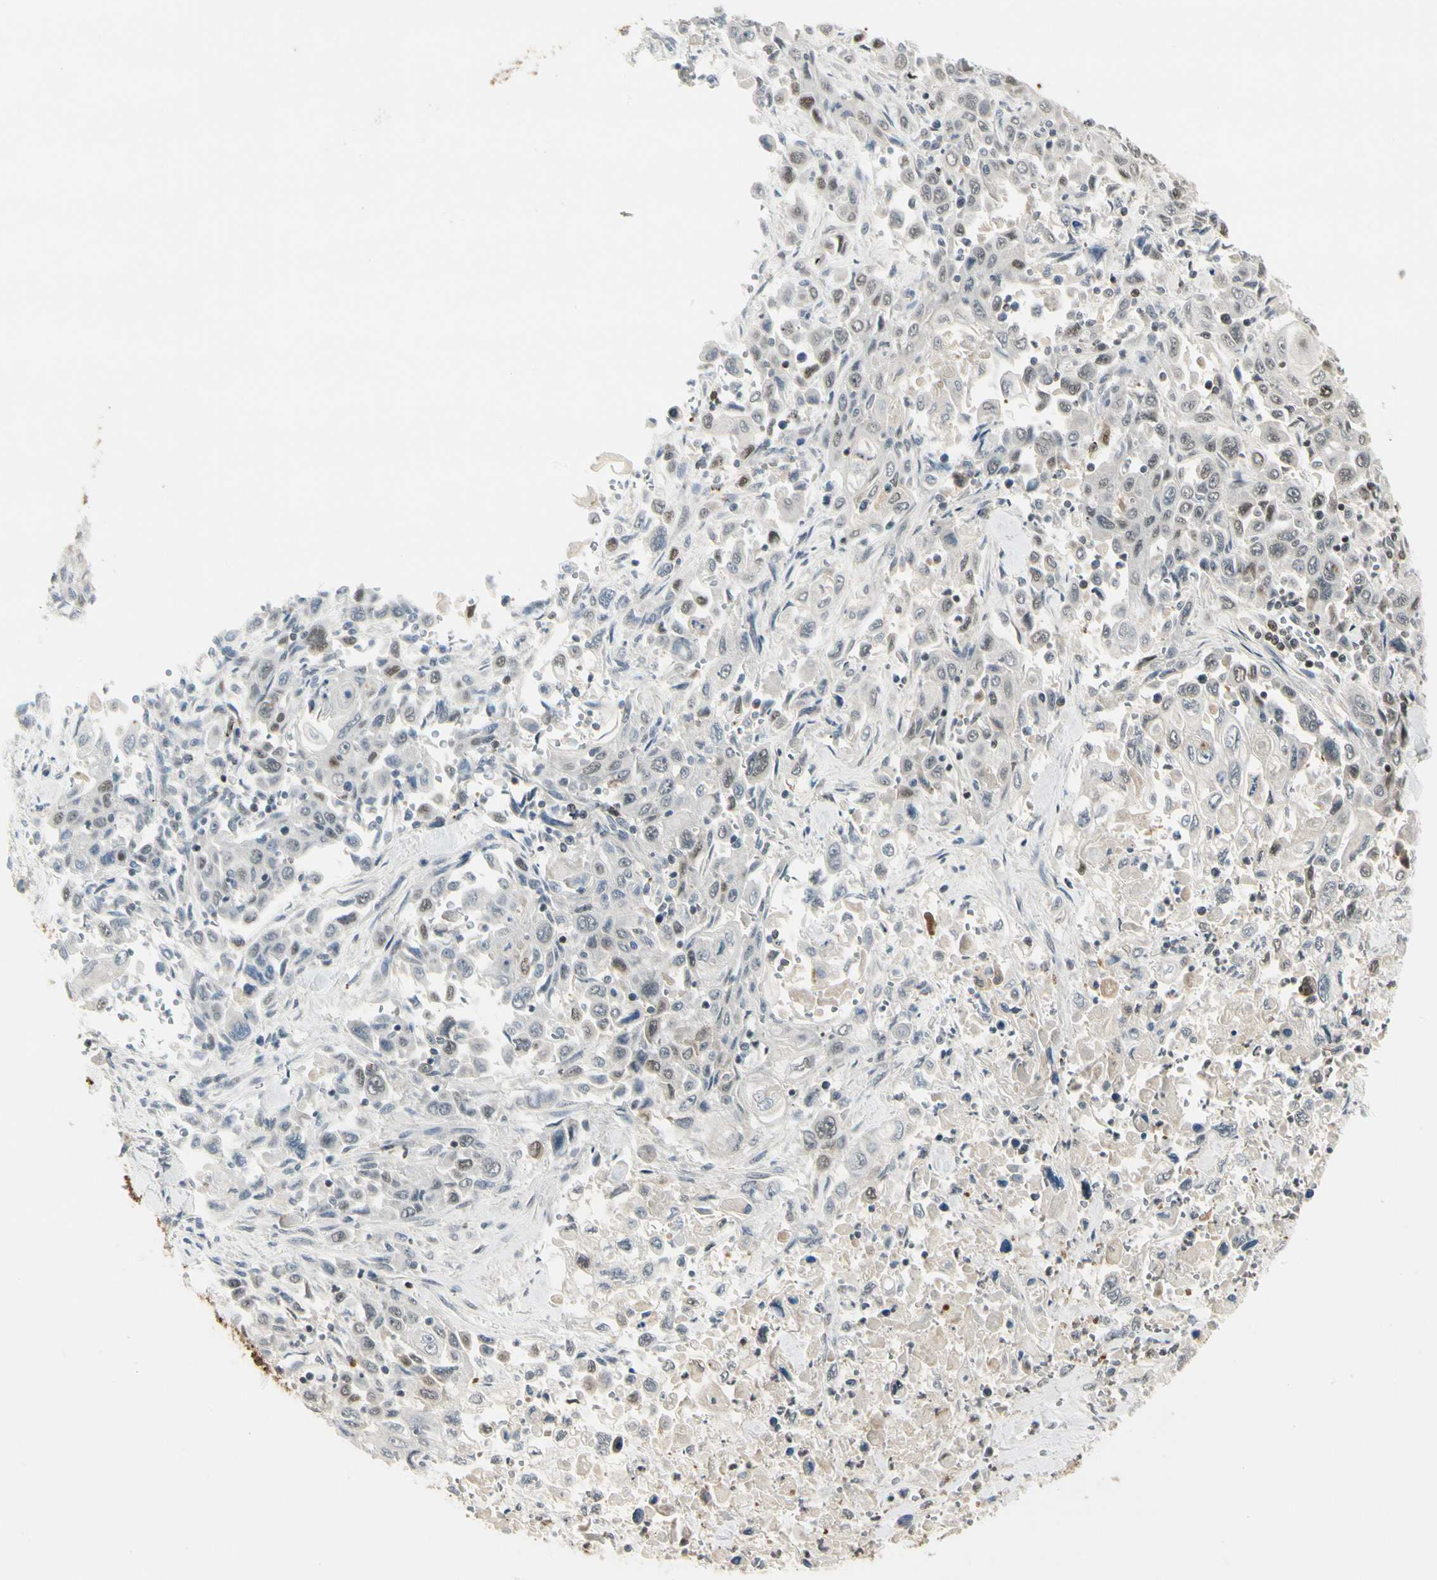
{"staining": {"intensity": "weak", "quantity": ">75%", "location": "cytoplasmic/membranous"}, "tissue": "pancreatic cancer", "cell_type": "Tumor cells", "image_type": "cancer", "snomed": [{"axis": "morphology", "description": "Adenocarcinoma, NOS"}, {"axis": "topography", "description": "Pancreas"}], "caption": "Protein positivity by immunohistochemistry (IHC) exhibits weak cytoplasmic/membranous staining in approximately >75% of tumor cells in pancreatic cancer.", "gene": "EVC", "patient": {"sex": "male", "age": 70}}